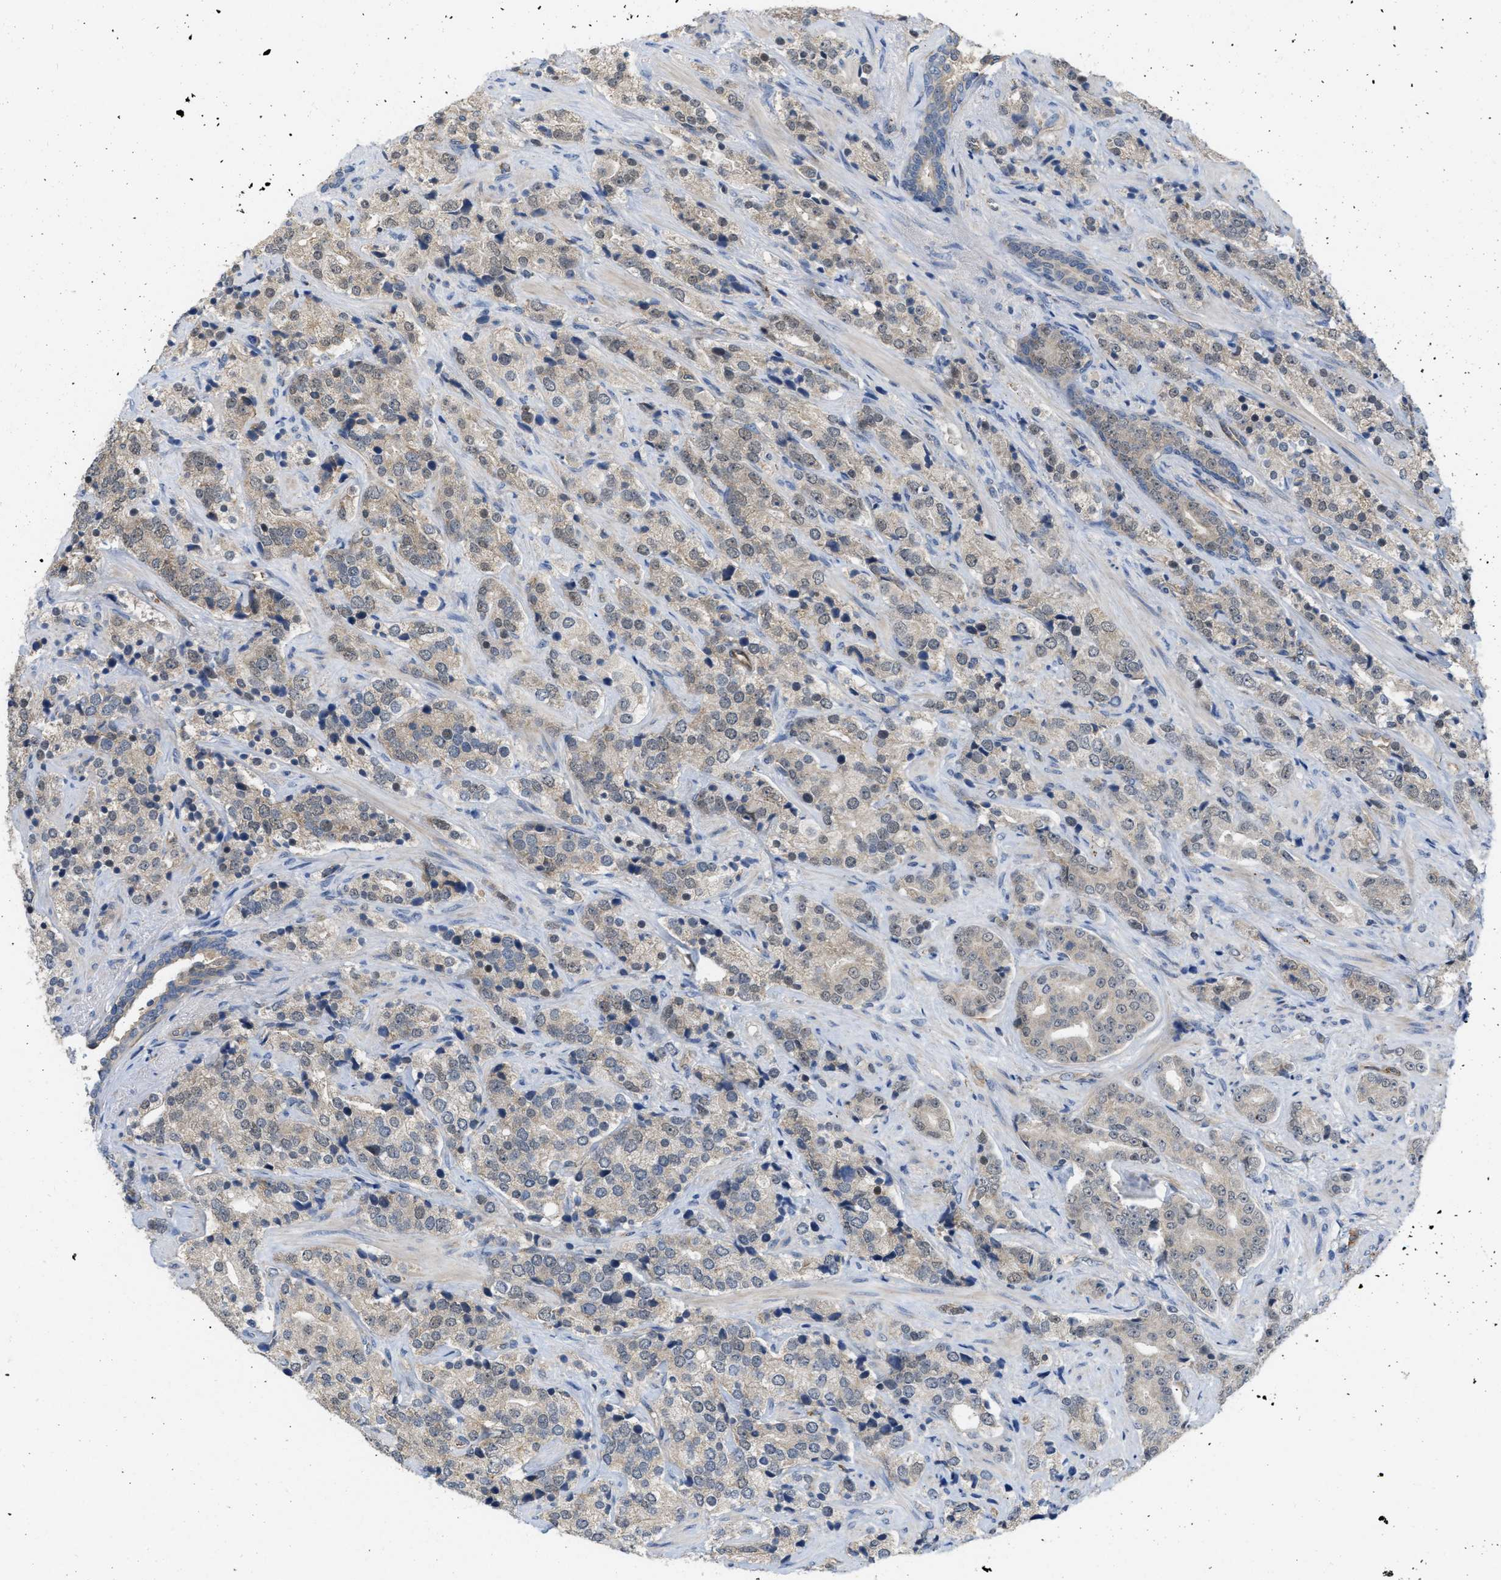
{"staining": {"intensity": "negative", "quantity": "none", "location": "none"}, "tissue": "prostate cancer", "cell_type": "Tumor cells", "image_type": "cancer", "snomed": [{"axis": "morphology", "description": "Adenocarcinoma, High grade"}, {"axis": "topography", "description": "Prostate"}], "caption": "High power microscopy histopathology image of an immunohistochemistry histopathology image of prostate cancer, revealing no significant staining in tumor cells.", "gene": "NAPEPLD", "patient": {"sex": "male", "age": 71}}